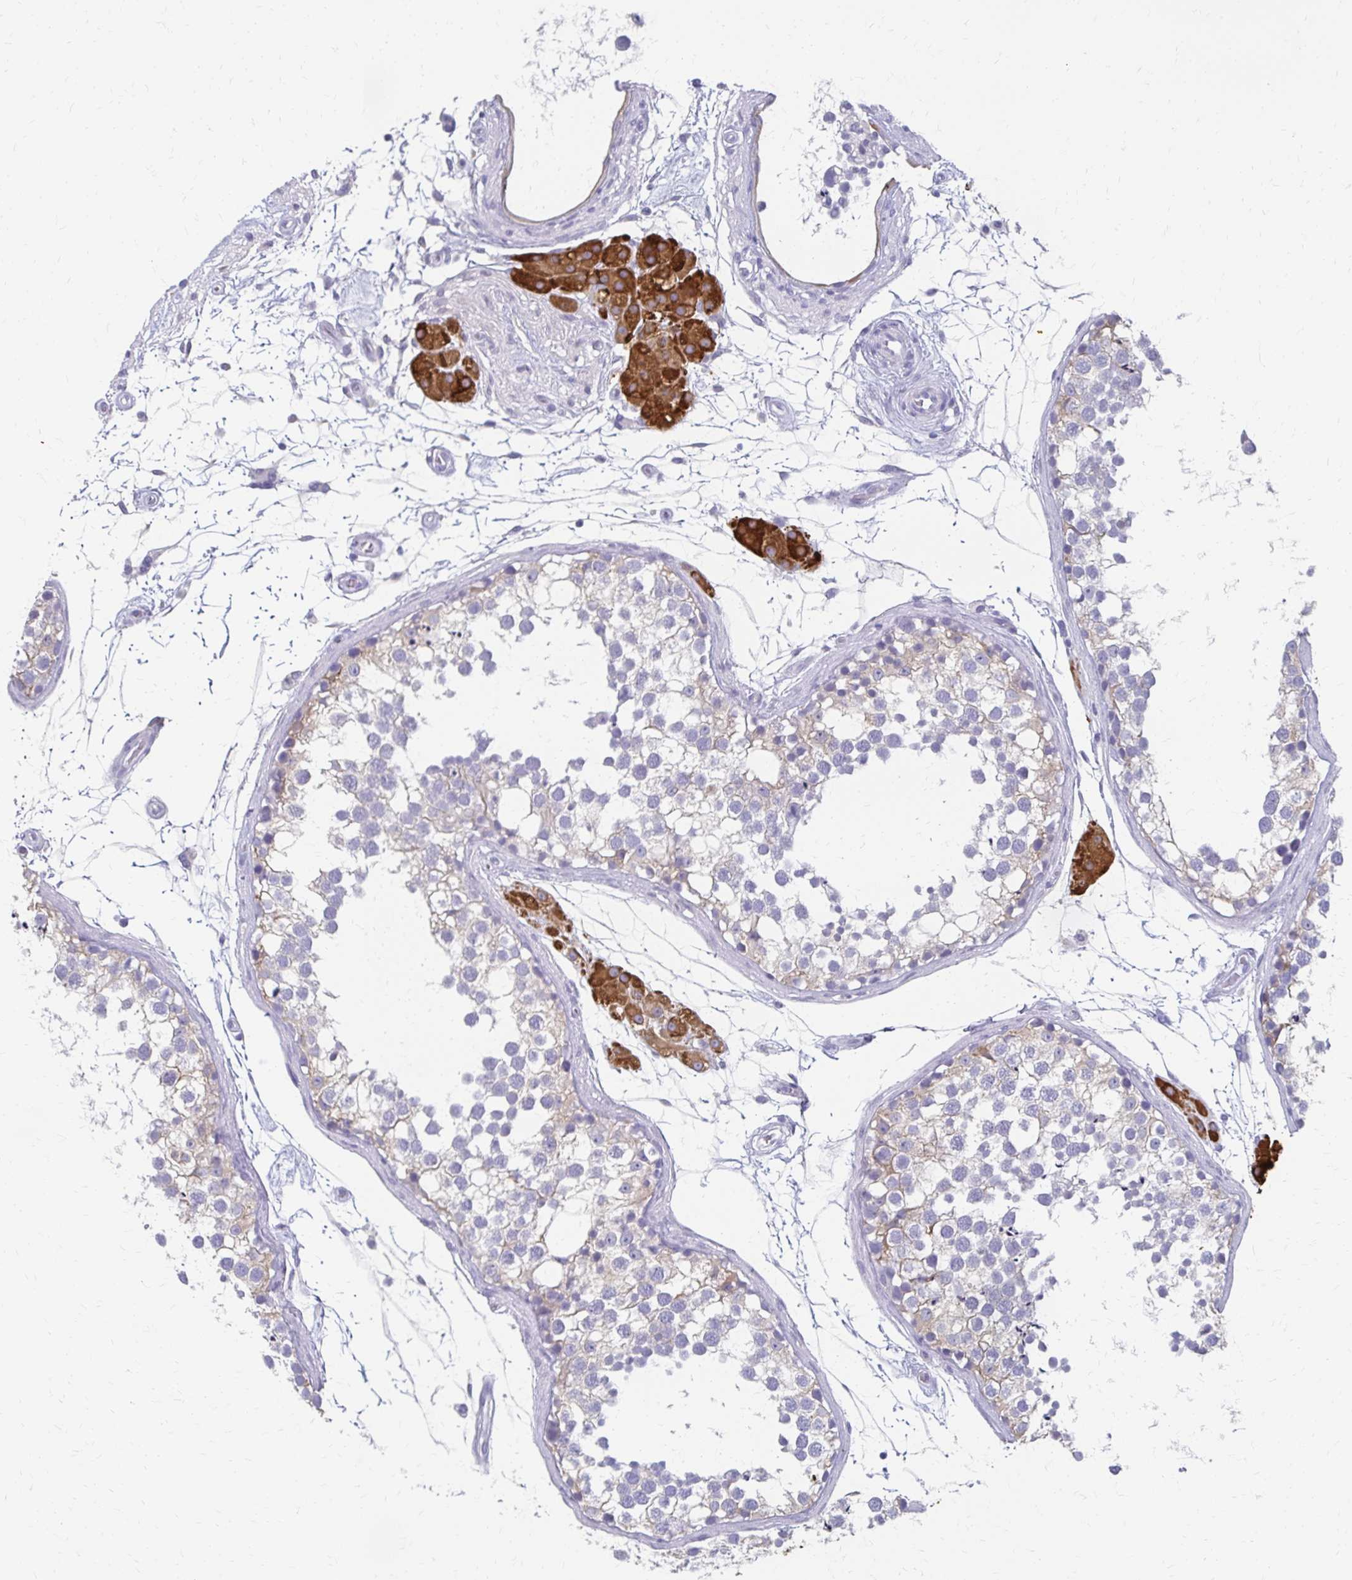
{"staining": {"intensity": "negative", "quantity": "none", "location": "none"}, "tissue": "testis", "cell_type": "Cells in seminiferous ducts", "image_type": "normal", "snomed": [{"axis": "morphology", "description": "Normal tissue, NOS"}, {"axis": "morphology", "description": "Seminoma, NOS"}, {"axis": "topography", "description": "Testis"}], "caption": "The micrograph shows no significant staining in cells in seminiferous ducts of testis. (Brightfield microscopy of DAB (3,3'-diaminobenzidine) IHC at high magnification).", "gene": "CYB5A", "patient": {"sex": "male", "age": 65}}